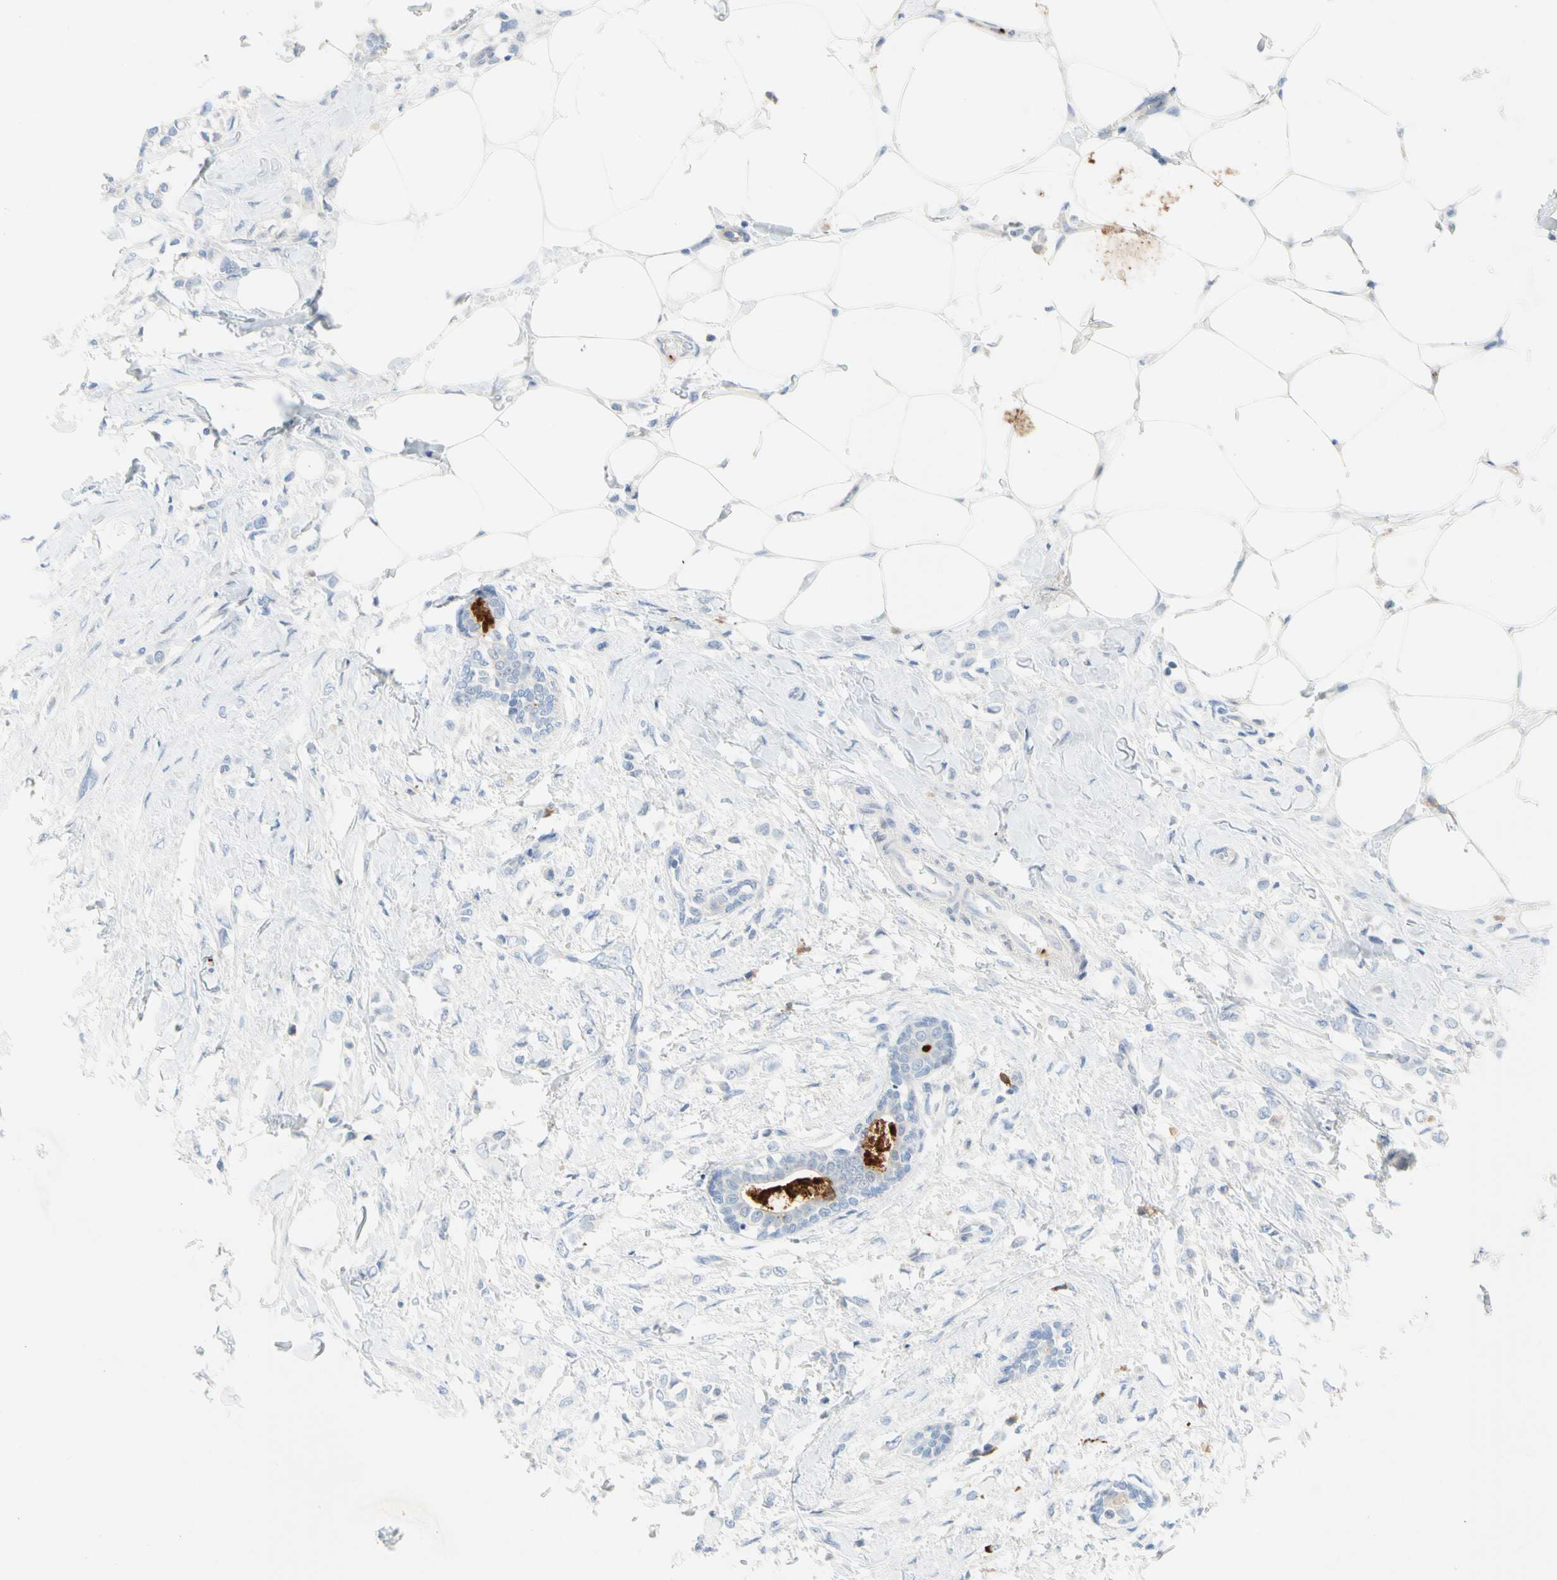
{"staining": {"intensity": "negative", "quantity": "none", "location": "none"}, "tissue": "breast cancer", "cell_type": "Tumor cells", "image_type": "cancer", "snomed": [{"axis": "morphology", "description": "Lobular carcinoma, in situ"}, {"axis": "morphology", "description": "Lobular carcinoma"}, {"axis": "topography", "description": "Breast"}], "caption": "The immunohistochemistry (IHC) histopathology image has no significant positivity in tumor cells of breast cancer (lobular carcinoma) tissue.", "gene": "PPBP", "patient": {"sex": "female", "age": 41}}